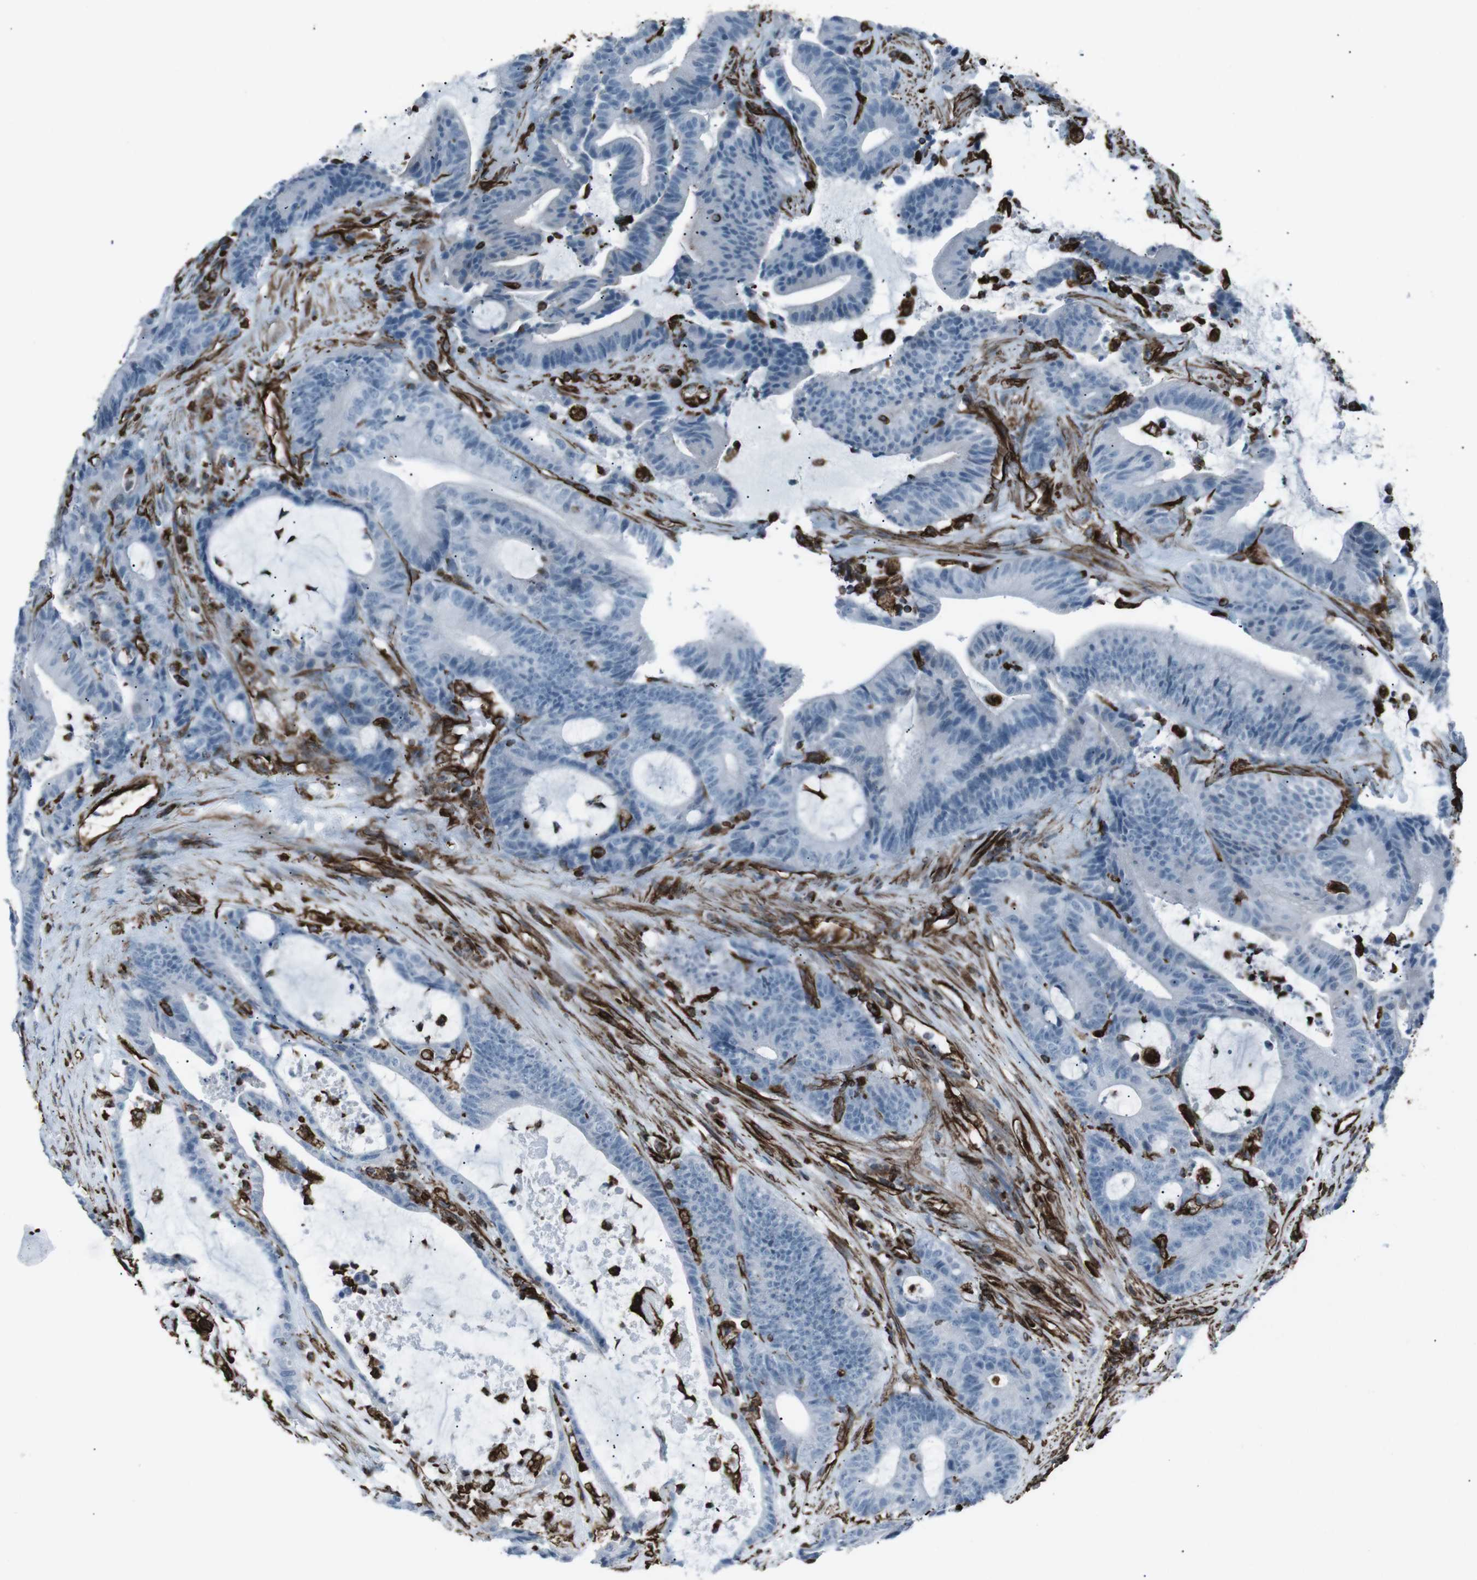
{"staining": {"intensity": "negative", "quantity": "none", "location": "none"}, "tissue": "colorectal cancer", "cell_type": "Tumor cells", "image_type": "cancer", "snomed": [{"axis": "morphology", "description": "Adenocarcinoma, NOS"}, {"axis": "topography", "description": "Colon"}], "caption": "DAB immunohistochemical staining of human colorectal adenocarcinoma reveals no significant expression in tumor cells.", "gene": "ZDHHC6", "patient": {"sex": "female", "age": 84}}